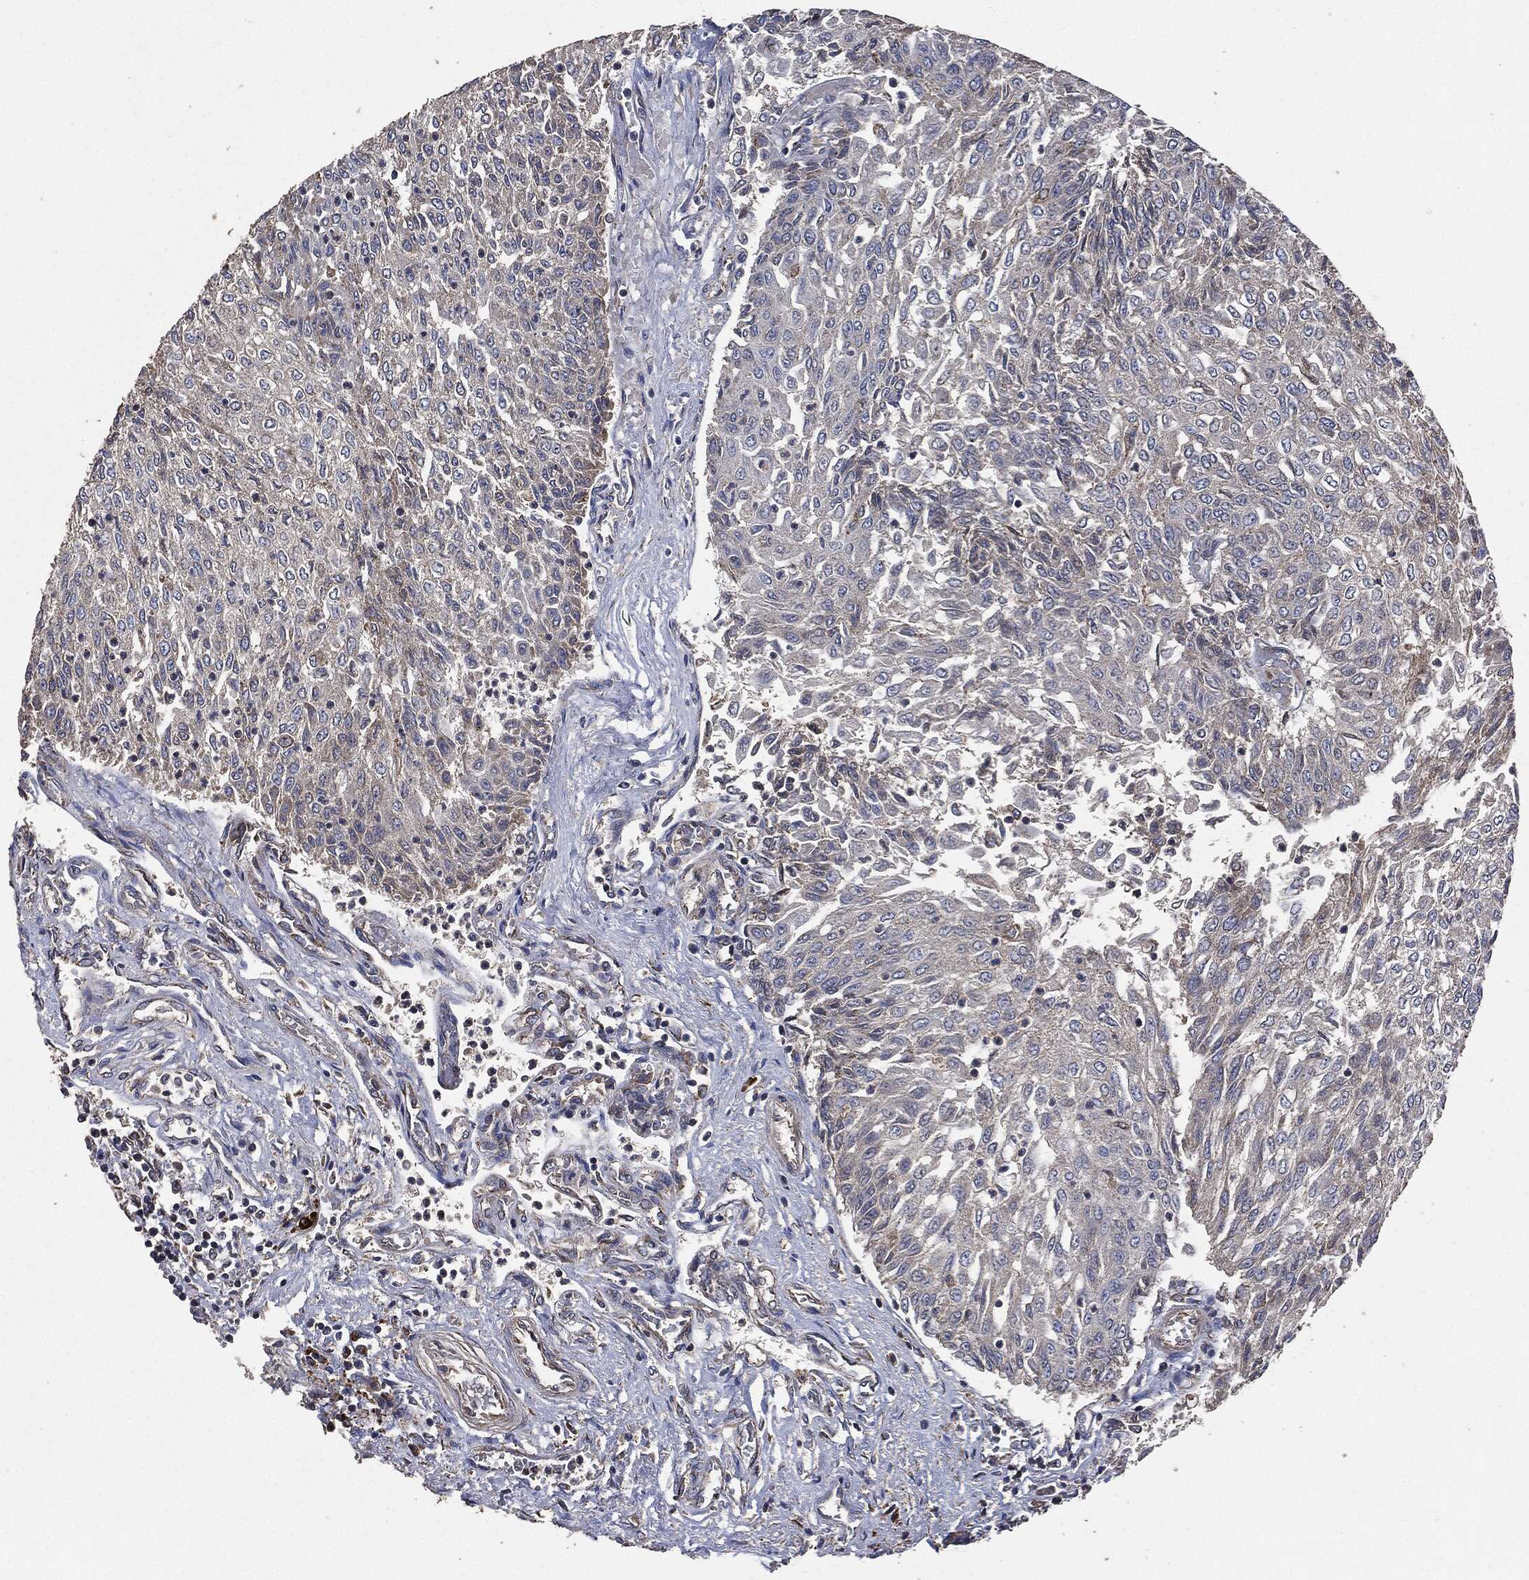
{"staining": {"intensity": "weak", "quantity": "<25%", "location": "cytoplasmic/membranous"}, "tissue": "urothelial cancer", "cell_type": "Tumor cells", "image_type": "cancer", "snomed": [{"axis": "morphology", "description": "Urothelial carcinoma, Low grade"}, {"axis": "topography", "description": "Urinary bladder"}], "caption": "Immunohistochemistry photomicrograph of urothelial cancer stained for a protein (brown), which demonstrates no staining in tumor cells.", "gene": "STK3", "patient": {"sex": "male", "age": 78}}